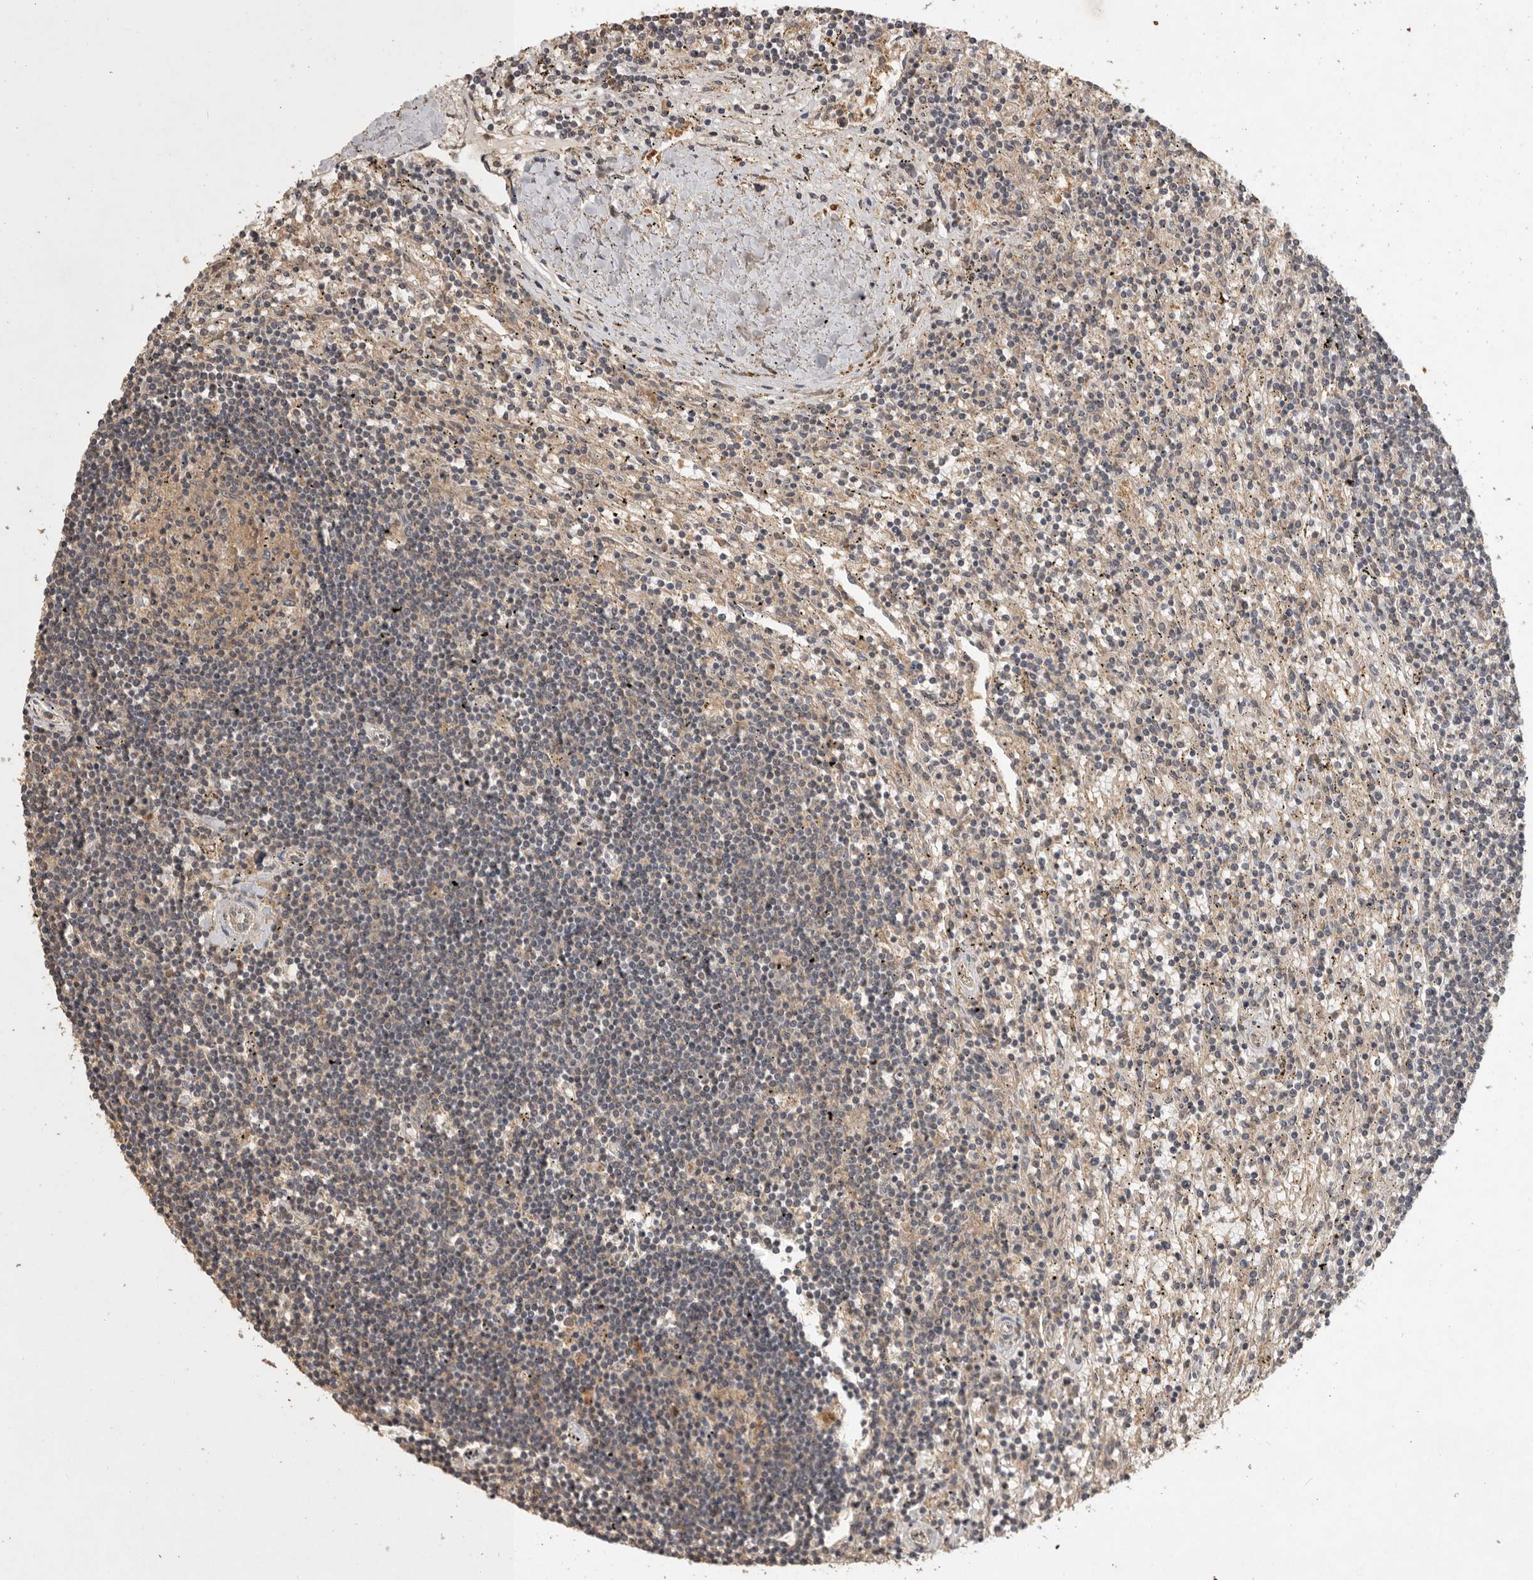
{"staining": {"intensity": "weak", "quantity": "<25%", "location": "cytoplasmic/membranous"}, "tissue": "lymphoma", "cell_type": "Tumor cells", "image_type": "cancer", "snomed": [{"axis": "morphology", "description": "Malignant lymphoma, non-Hodgkin's type, Low grade"}, {"axis": "topography", "description": "Spleen"}], "caption": "Tumor cells show no significant positivity in lymphoma. The staining is performed using DAB brown chromogen with nuclei counter-stained in using hematoxylin.", "gene": "ADAMTS4", "patient": {"sex": "male", "age": 76}}